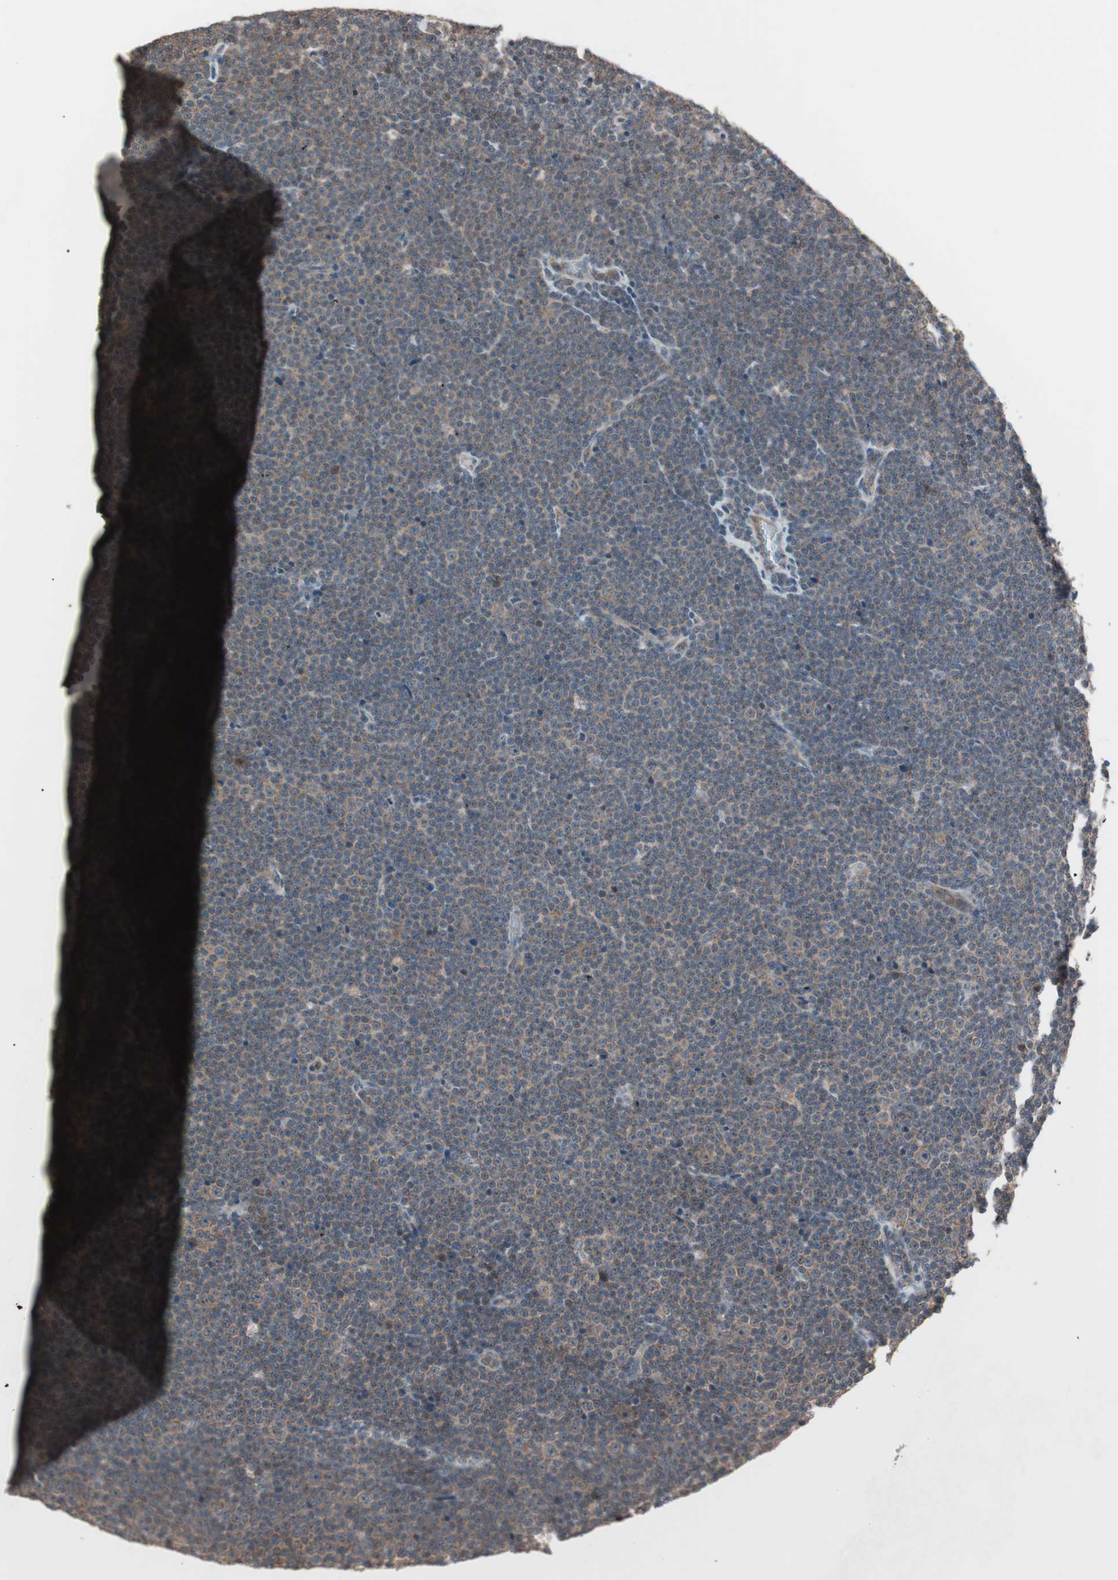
{"staining": {"intensity": "weak", "quantity": ">75%", "location": "cytoplasmic/membranous"}, "tissue": "lymphoma", "cell_type": "Tumor cells", "image_type": "cancer", "snomed": [{"axis": "morphology", "description": "Malignant lymphoma, non-Hodgkin's type, Low grade"}, {"axis": "topography", "description": "Lymph node"}], "caption": "Immunohistochemistry (DAB (3,3'-diaminobenzidine)) staining of human low-grade malignant lymphoma, non-Hodgkin's type displays weak cytoplasmic/membranous protein expression in about >75% of tumor cells.", "gene": "FBXO5", "patient": {"sex": "female", "age": 67}}